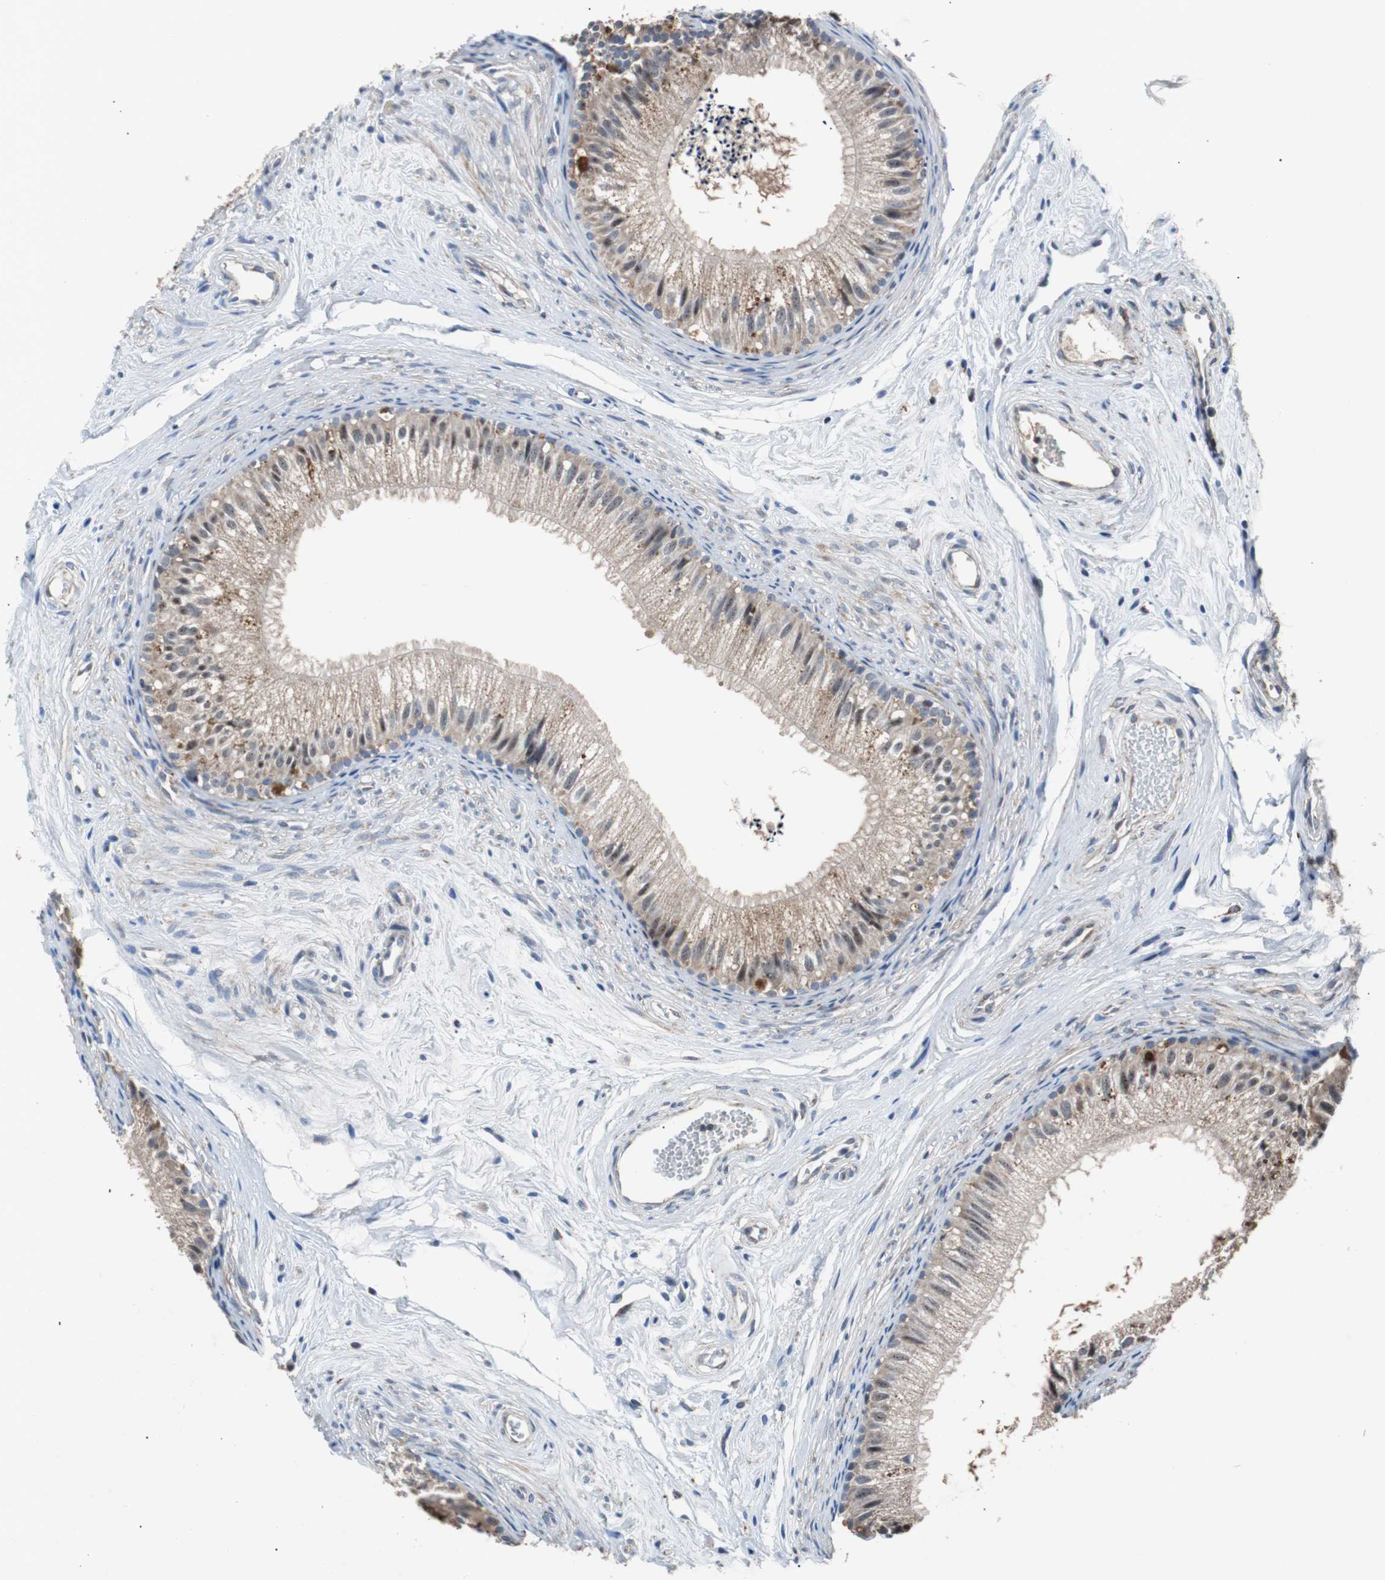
{"staining": {"intensity": "strong", "quantity": ">75%", "location": "cytoplasmic/membranous"}, "tissue": "epididymis", "cell_type": "Glandular cells", "image_type": "normal", "snomed": [{"axis": "morphology", "description": "Normal tissue, NOS"}, {"axis": "topography", "description": "Epididymis"}], "caption": "Epididymis stained with DAB immunohistochemistry (IHC) reveals high levels of strong cytoplasmic/membranous positivity in approximately >75% of glandular cells. The staining was performed using DAB (3,3'-diaminobenzidine) to visualize the protein expression in brown, while the nuclei were stained in blue with hematoxylin (Magnification: 20x).", "gene": "PITRM1", "patient": {"sex": "male", "age": 56}}